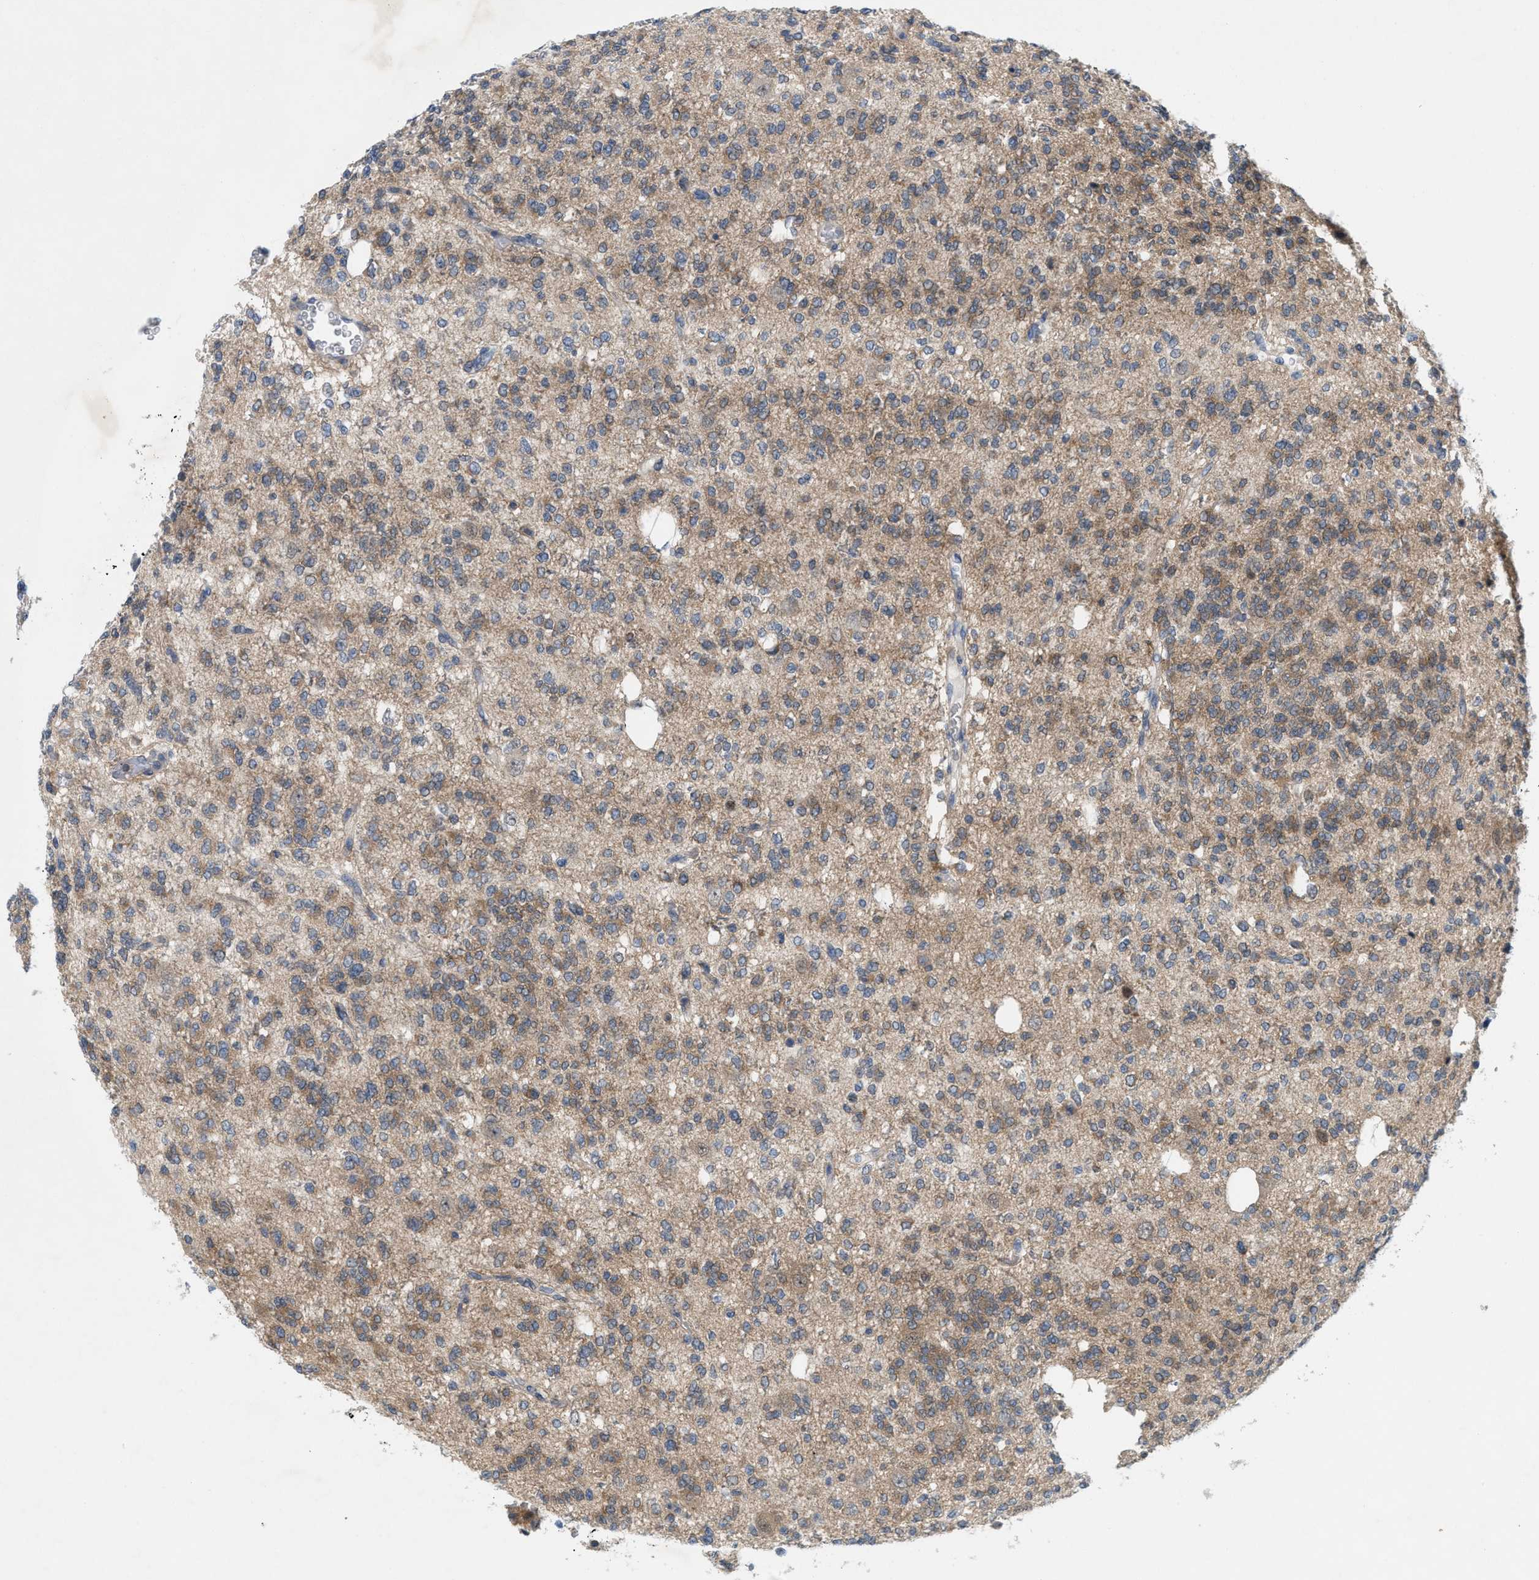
{"staining": {"intensity": "moderate", "quantity": "25%-75%", "location": "cytoplasmic/membranous"}, "tissue": "glioma", "cell_type": "Tumor cells", "image_type": "cancer", "snomed": [{"axis": "morphology", "description": "Glioma, malignant, Low grade"}, {"axis": "topography", "description": "Brain"}], "caption": "The photomicrograph displays a brown stain indicating the presence of a protein in the cytoplasmic/membranous of tumor cells in malignant glioma (low-grade).", "gene": "WIPI2", "patient": {"sex": "male", "age": 38}}